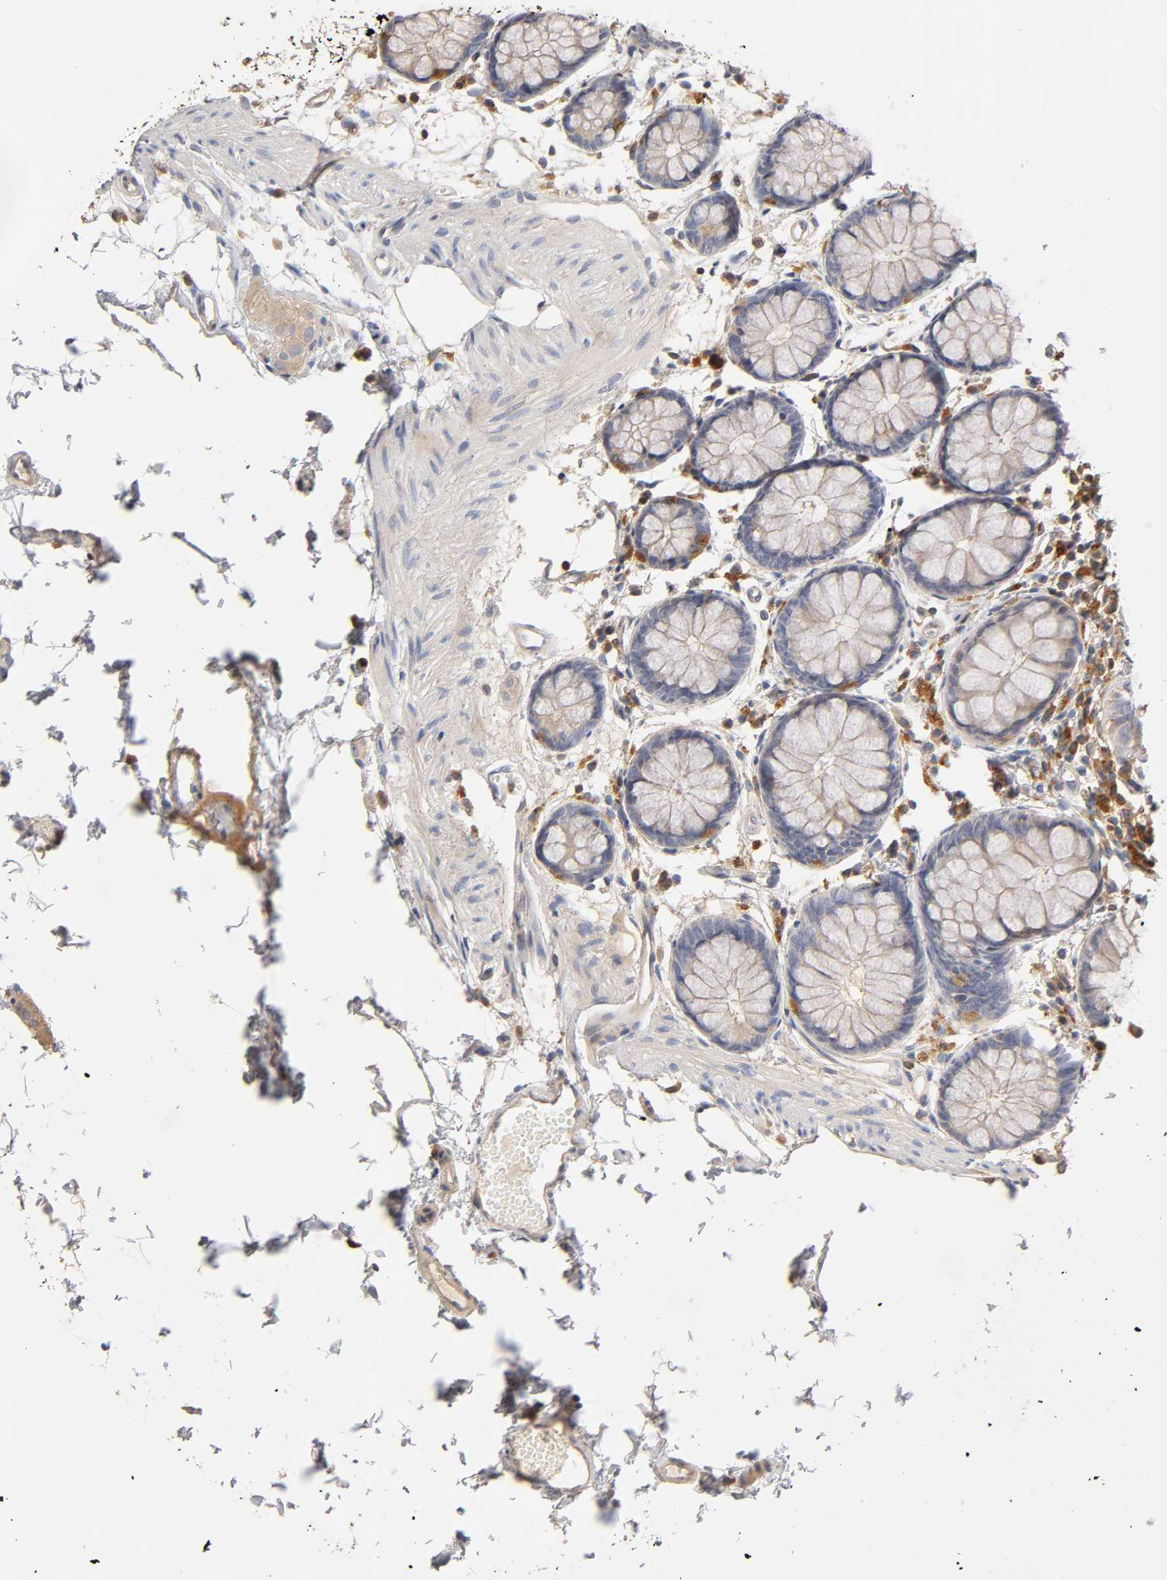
{"staining": {"intensity": "moderate", "quantity": "25%-75%", "location": "cytoplasmic/membranous"}, "tissue": "rectum", "cell_type": "Glandular cells", "image_type": "normal", "snomed": [{"axis": "morphology", "description": "Normal tissue, NOS"}, {"axis": "topography", "description": "Rectum"}], "caption": "Brown immunohistochemical staining in unremarkable human rectum shows moderate cytoplasmic/membranous positivity in about 25%-75% of glandular cells.", "gene": "RHOA", "patient": {"sex": "female", "age": 66}}